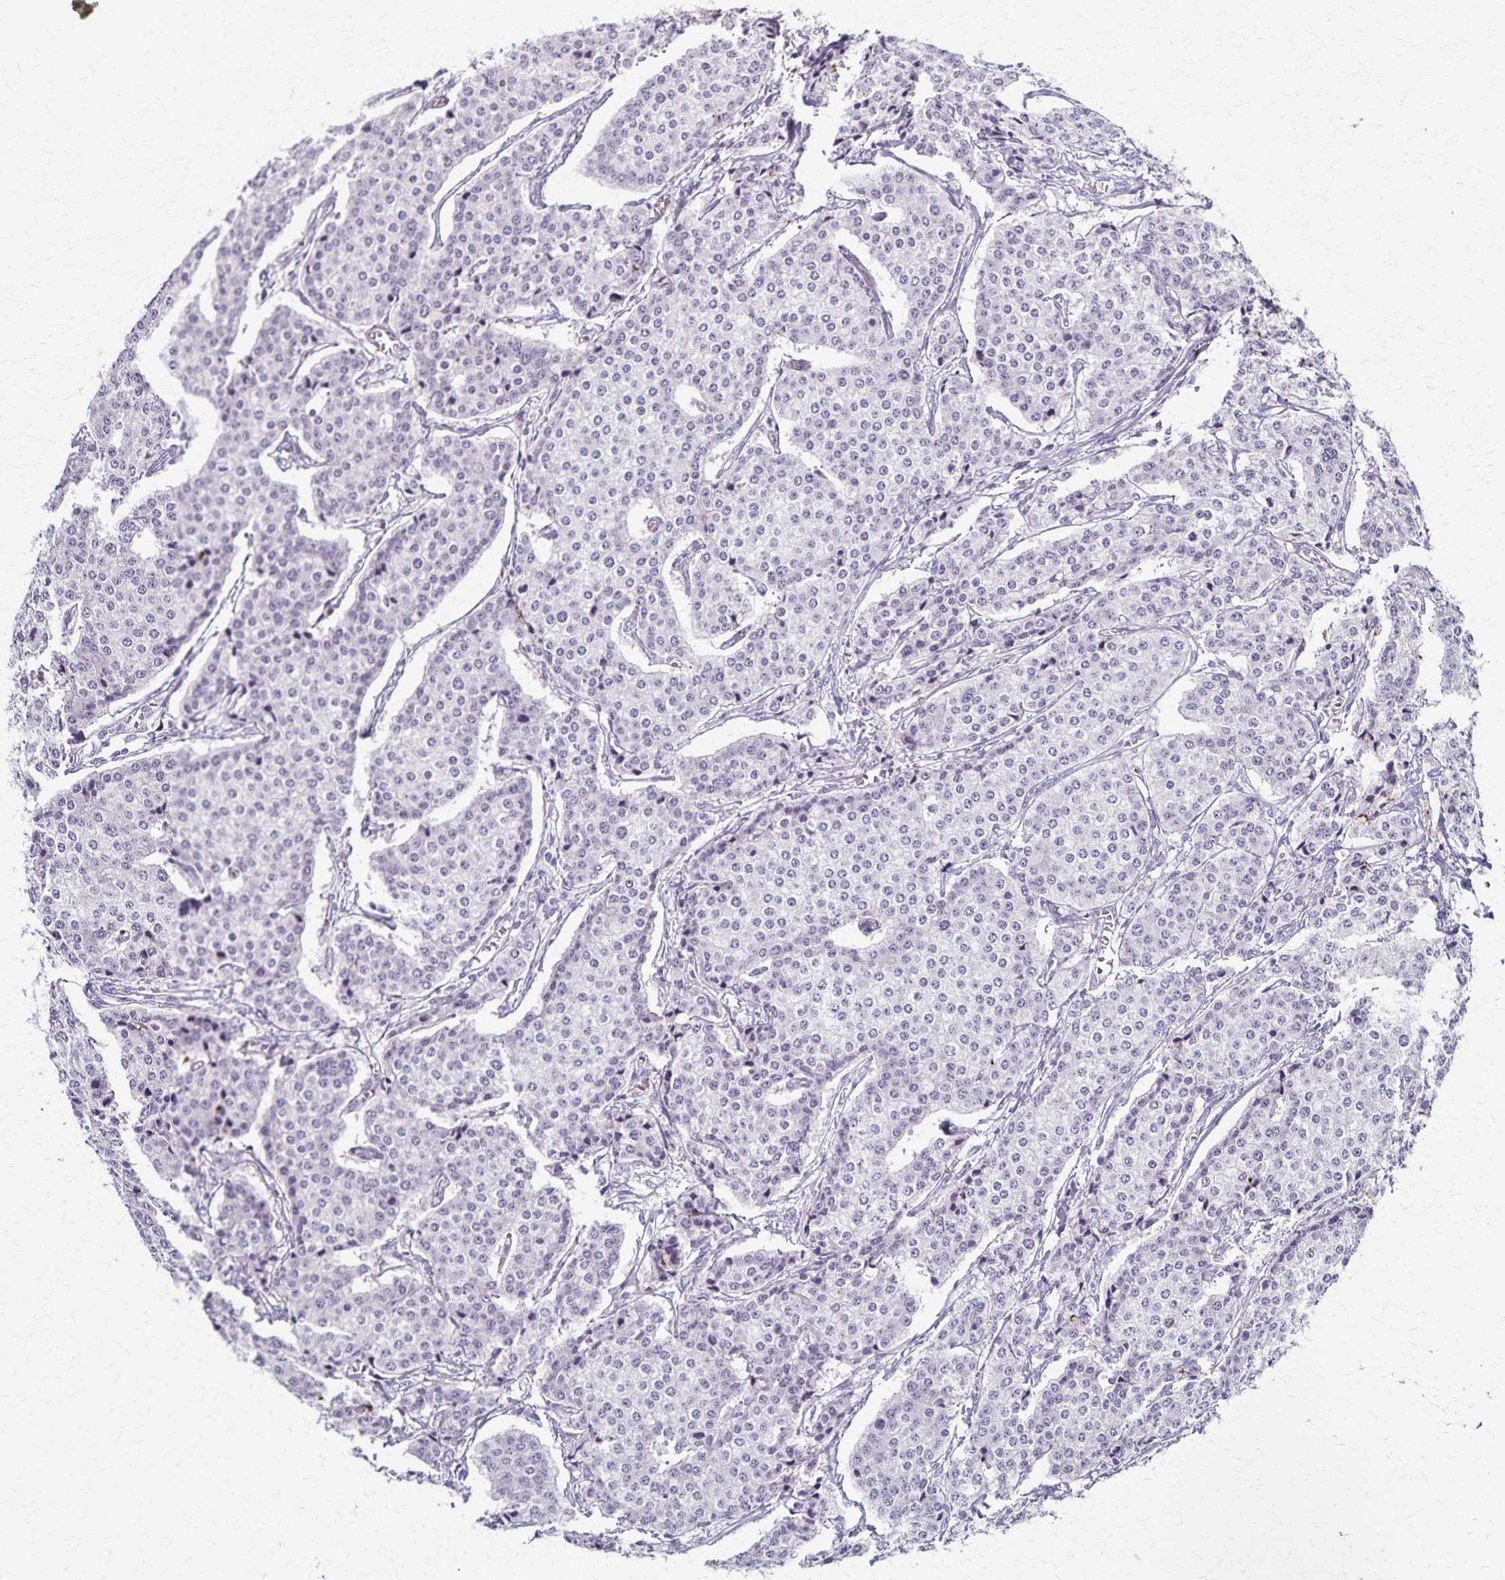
{"staining": {"intensity": "negative", "quantity": "none", "location": "none"}, "tissue": "carcinoid", "cell_type": "Tumor cells", "image_type": "cancer", "snomed": [{"axis": "morphology", "description": "Carcinoid, malignant, NOS"}, {"axis": "topography", "description": "Small intestine"}], "caption": "High magnification brightfield microscopy of carcinoid stained with DAB (brown) and counterstained with hematoxylin (blue): tumor cells show no significant staining.", "gene": "TMEM60", "patient": {"sex": "female", "age": 64}}